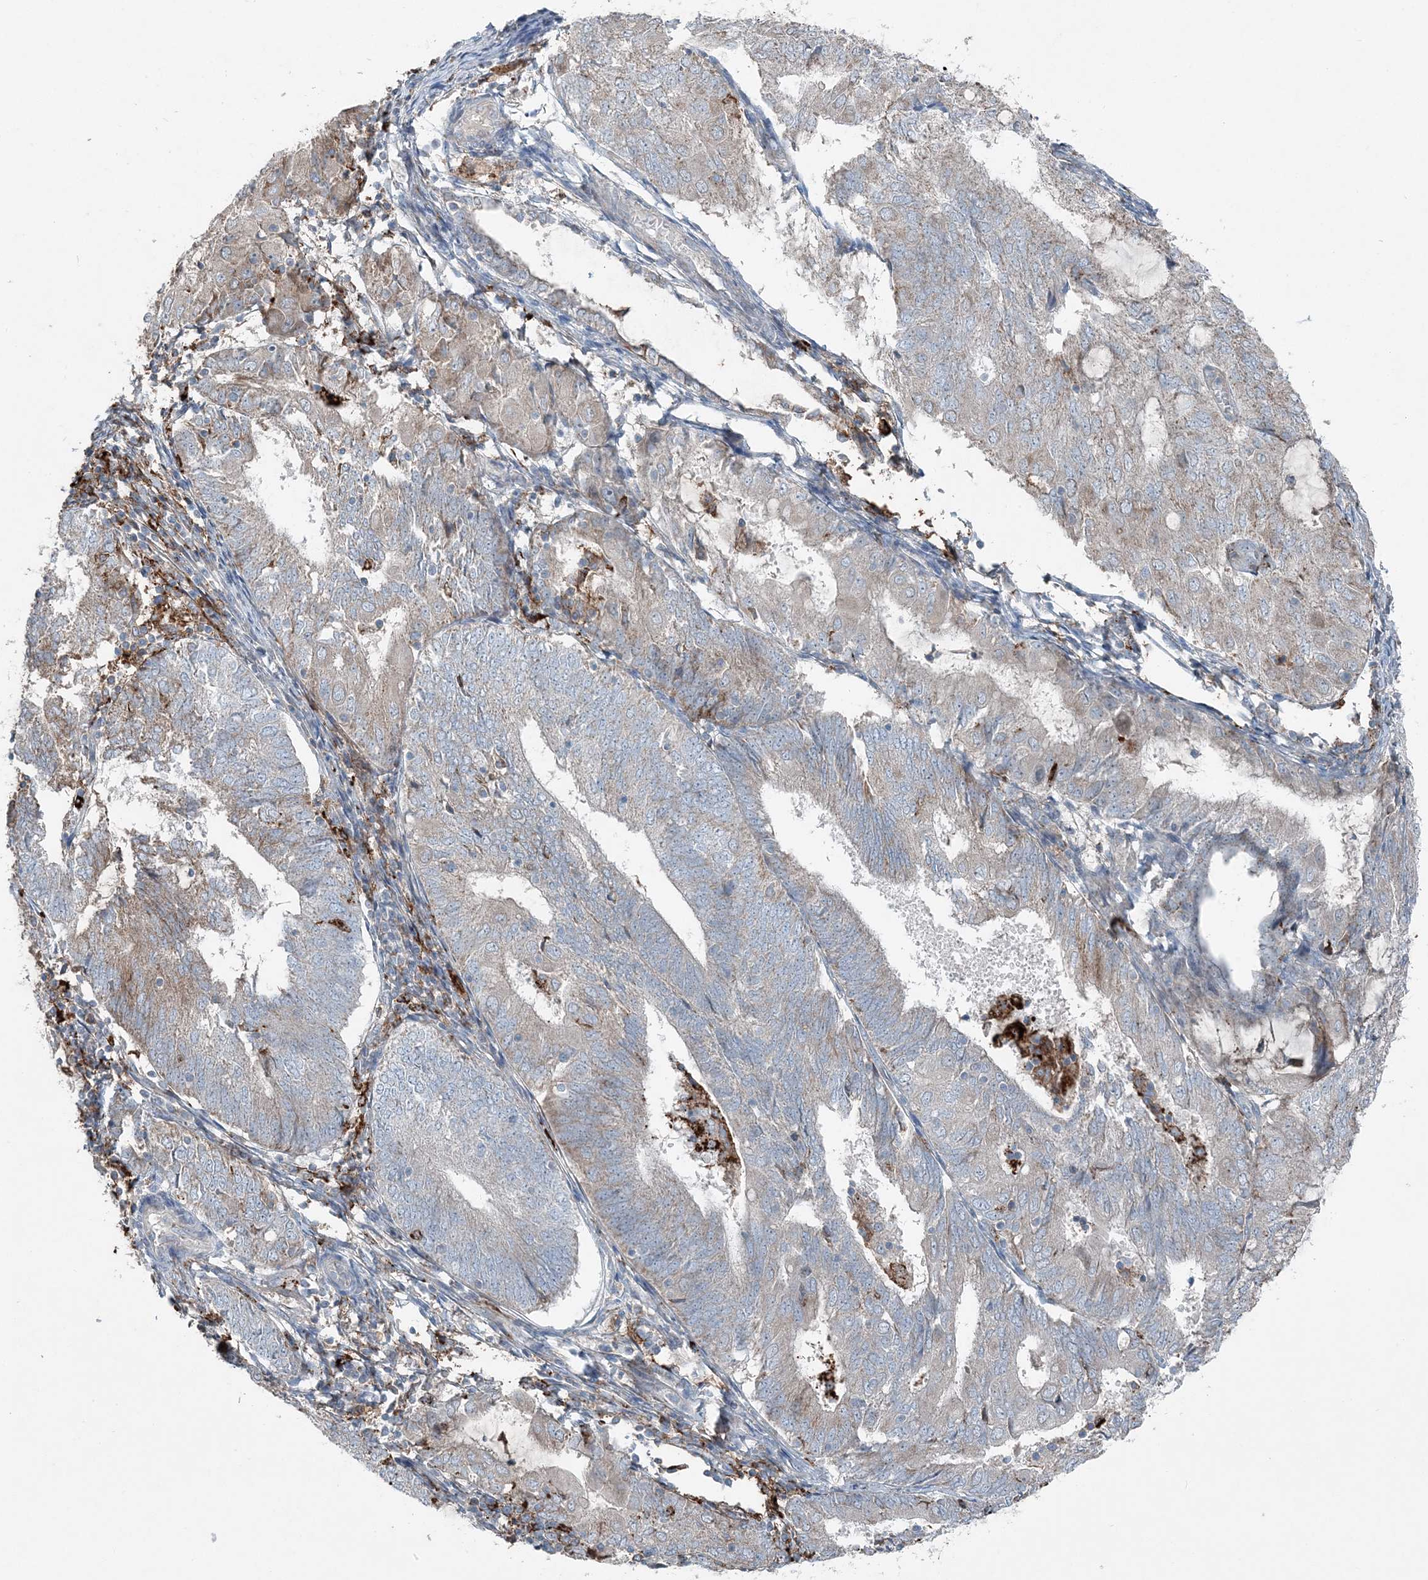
{"staining": {"intensity": "weak", "quantity": "<25%", "location": "cytoplasmic/membranous"}, "tissue": "endometrial cancer", "cell_type": "Tumor cells", "image_type": "cancer", "snomed": [{"axis": "morphology", "description": "Adenocarcinoma, NOS"}, {"axis": "topography", "description": "Endometrium"}], "caption": "DAB immunohistochemical staining of human endometrial cancer (adenocarcinoma) exhibits no significant staining in tumor cells. (Stains: DAB (3,3'-diaminobenzidine) immunohistochemistry with hematoxylin counter stain, Microscopy: brightfield microscopy at high magnification).", "gene": "KY", "patient": {"sex": "female", "age": 81}}